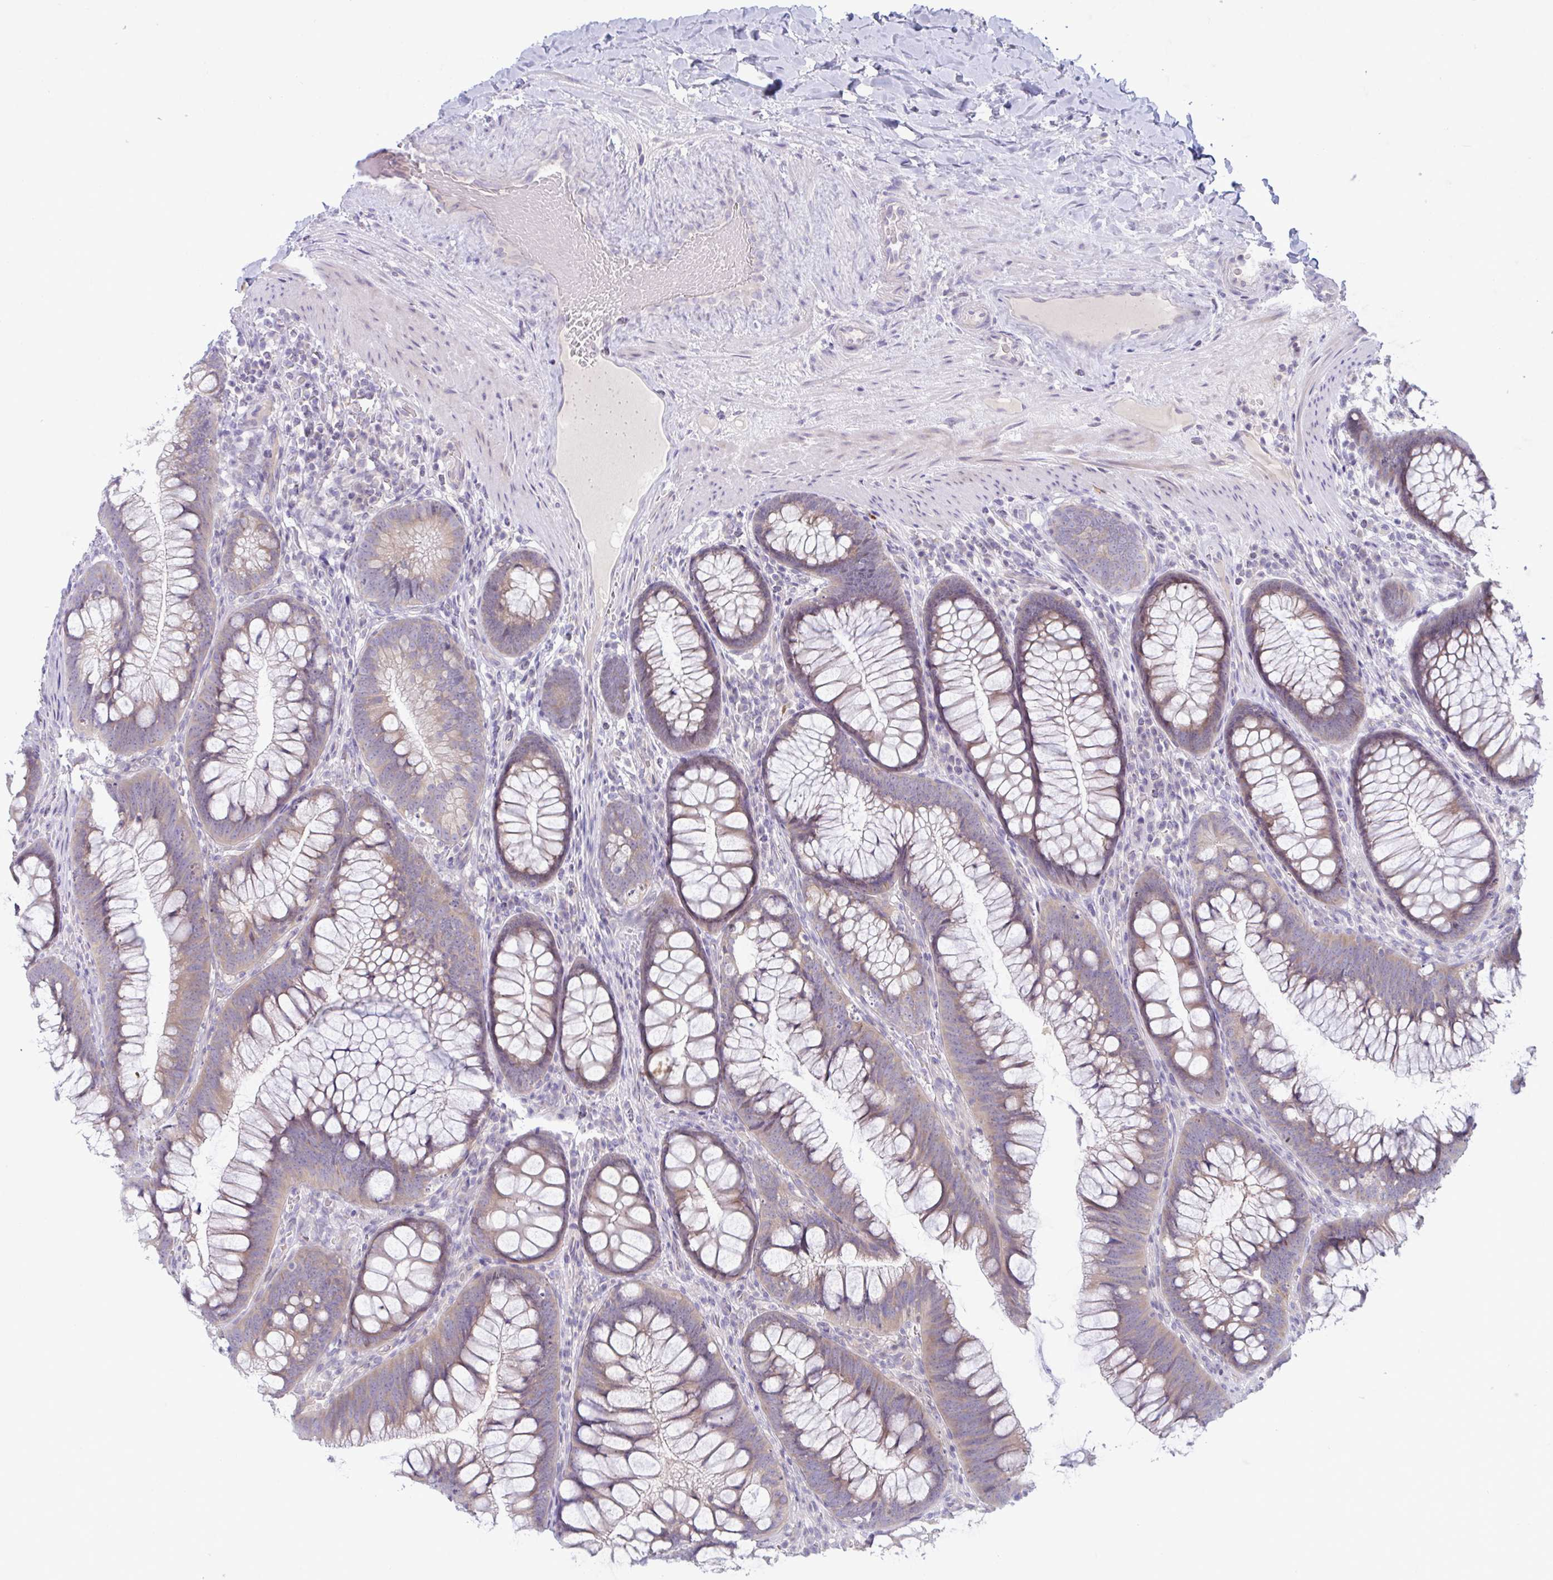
{"staining": {"intensity": "negative", "quantity": "none", "location": "none"}, "tissue": "colon", "cell_type": "Endothelial cells", "image_type": "normal", "snomed": [{"axis": "morphology", "description": "Normal tissue, NOS"}, {"axis": "morphology", "description": "Adenoma, NOS"}, {"axis": "topography", "description": "Soft tissue"}, {"axis": "topography", "description": "Colon"}], "caption": "IHC micrograph of unremarkable human colon stained for a protein (brown), which exhibits no expression in endothelial cells.", "gene": "NAA30", "patient": {"sex": "male", "age": 47}}